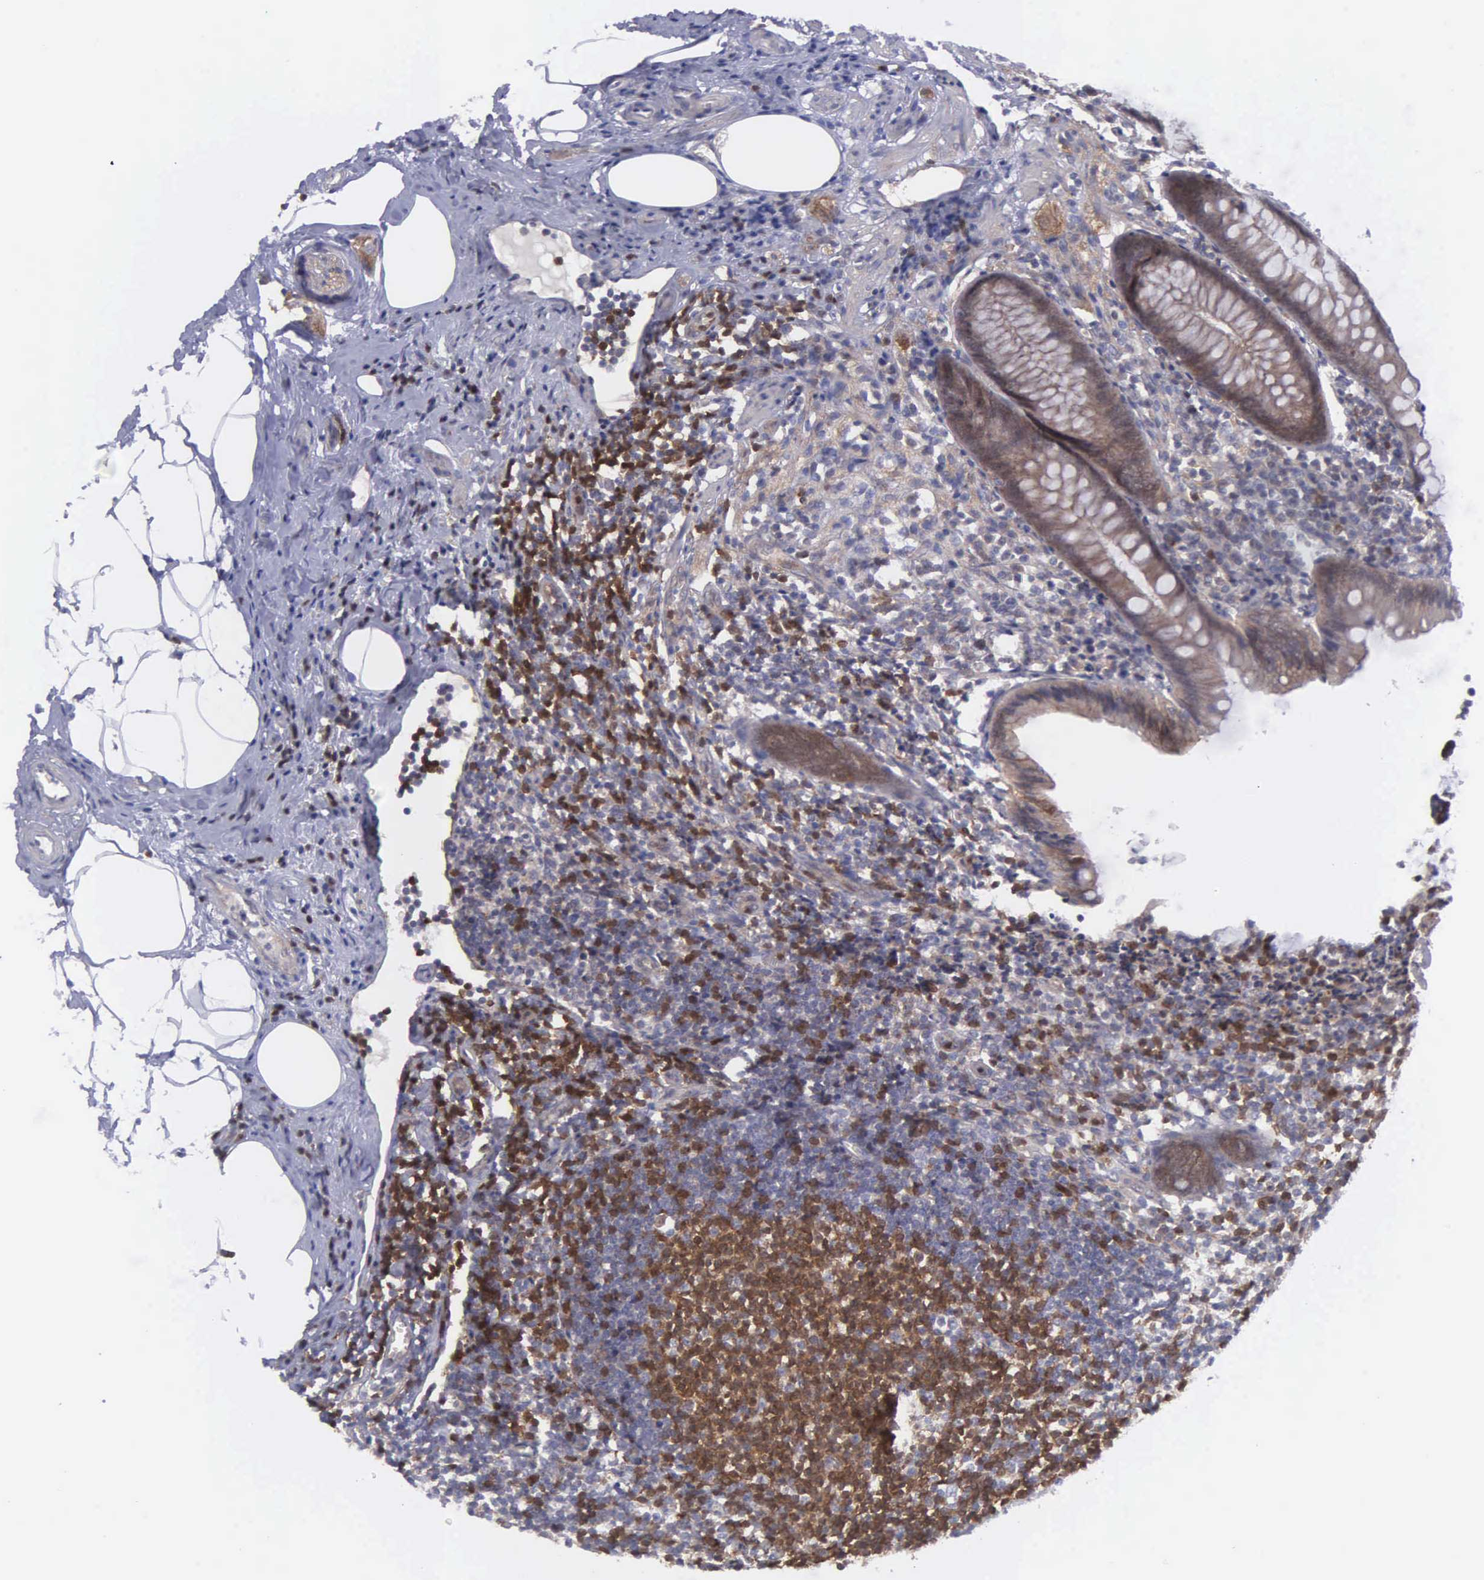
{"staining": {"intensity": "weak", "quantity": ">75%", "location": "cytoplasmic/membranous"}, "tissue": "appendix", "cell_type": "Glandular cells", "image_type": "normal", "snomed": [{"axis": "morphology", "description": "Normal tissue, NOS"}, {"axis": "topography", "description": "Appendix"}], "caption": "An immunohistochemistry (IHC) photomicrograph of unremarkable tissue is shown. Protein staining in brown labels weak cytoplasmic/membranous positivity in appendix within glandular cells. (DAB (3,3'-diaminobenzidine) IHC, brown staining for protein, blue staining for nuclei).", "gene": "MICAL3", "patient": {"sex": "female", "age": 36}}